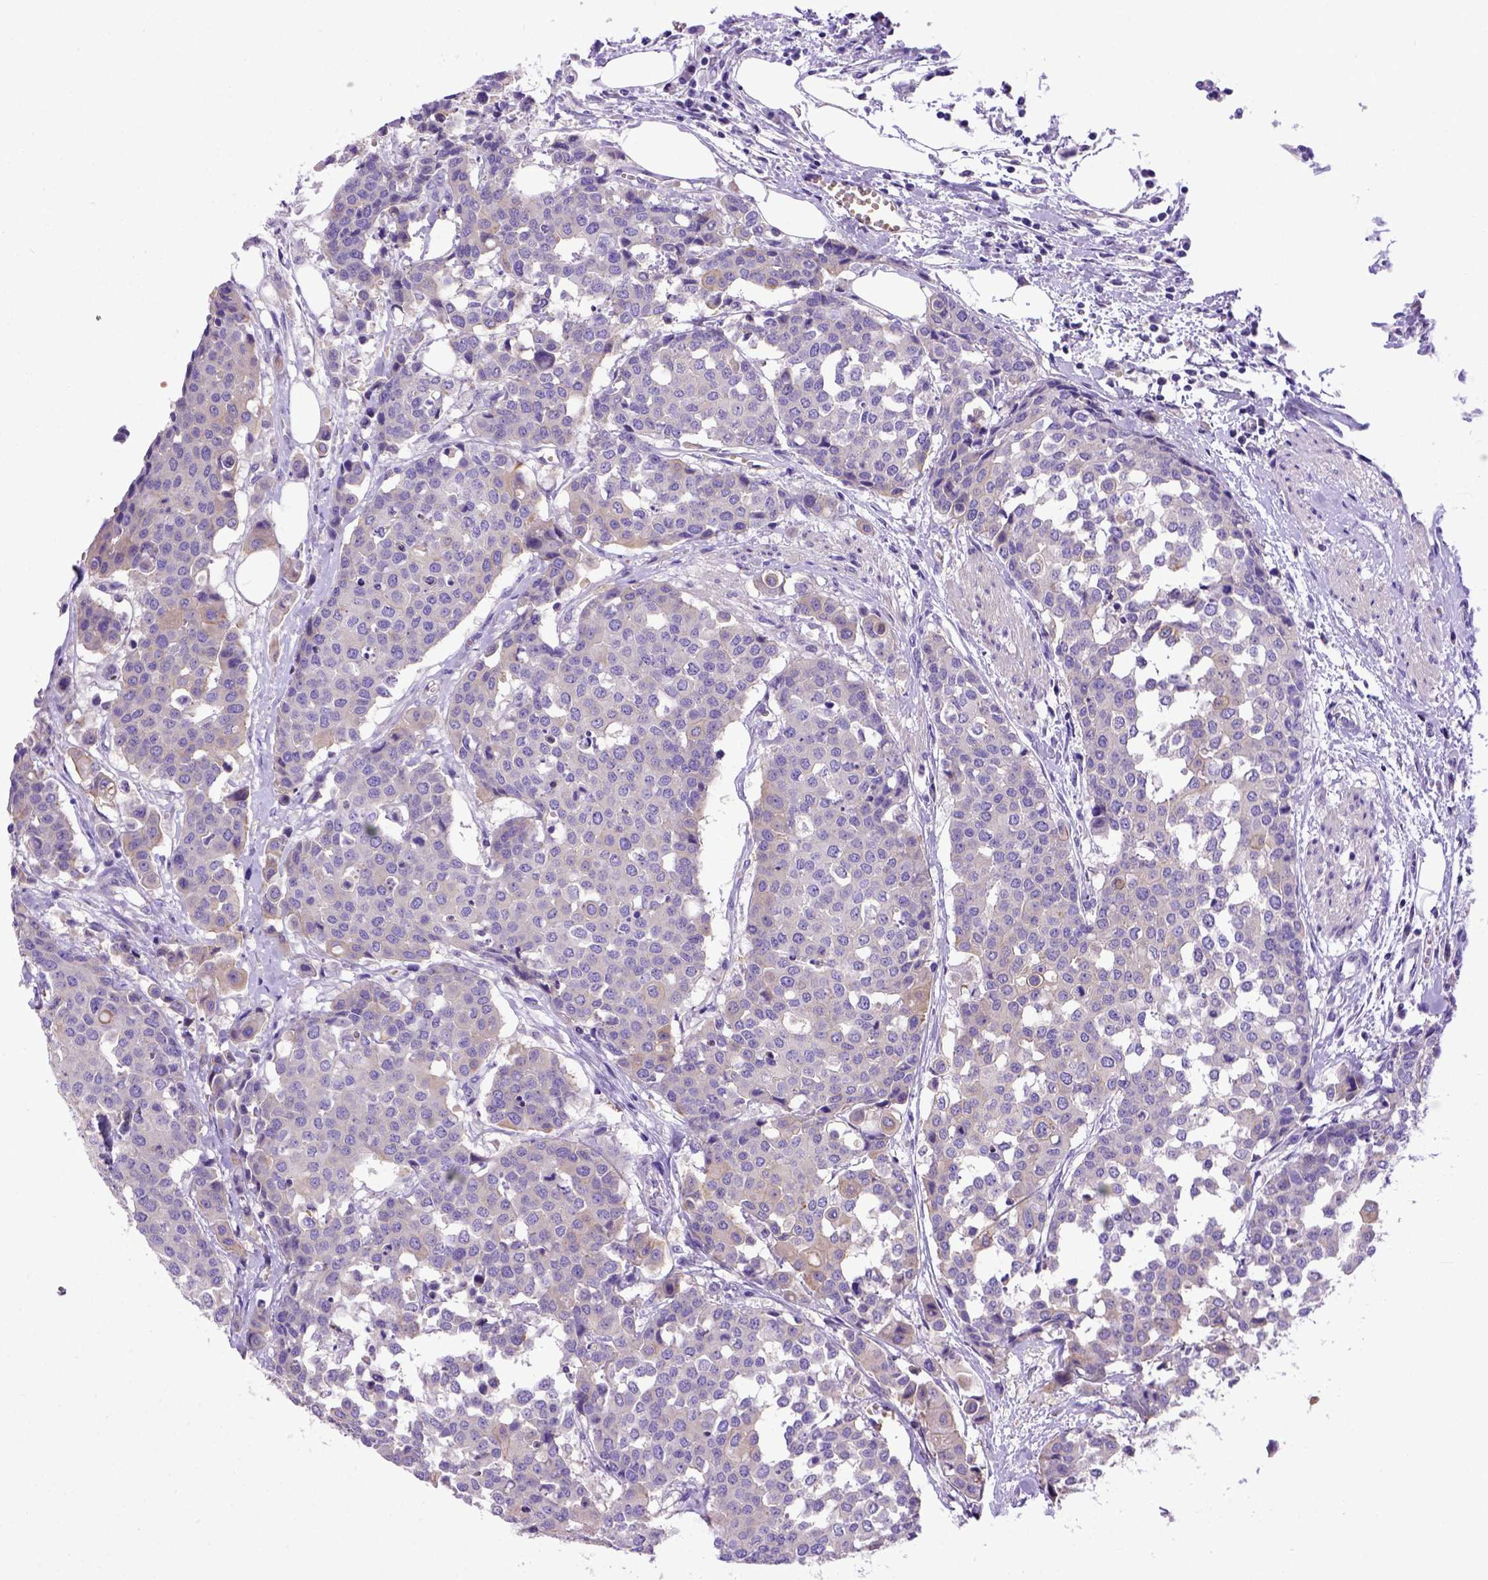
{"staining": {"intensity": "weak", "quantity": "<25%", "location": "cytoplasmic/membranous"}, "tissue": "carcinoid", "cell_type": "Tumor cells", "image_type": "cancer", "snomed": [{"axis": "morphology", "description": "Carcinoid, malignant, NOS"}, {"axis": "topography", "description": "Colon"}], "caption": "DAB (3,3'-diaminobenzidine) immunohistochemical staining of human malignant carcinoid exhibits no significant staining in tumor cells.", "gene": "ADAM12", "patient": {"sex": "male", "age": 81}}